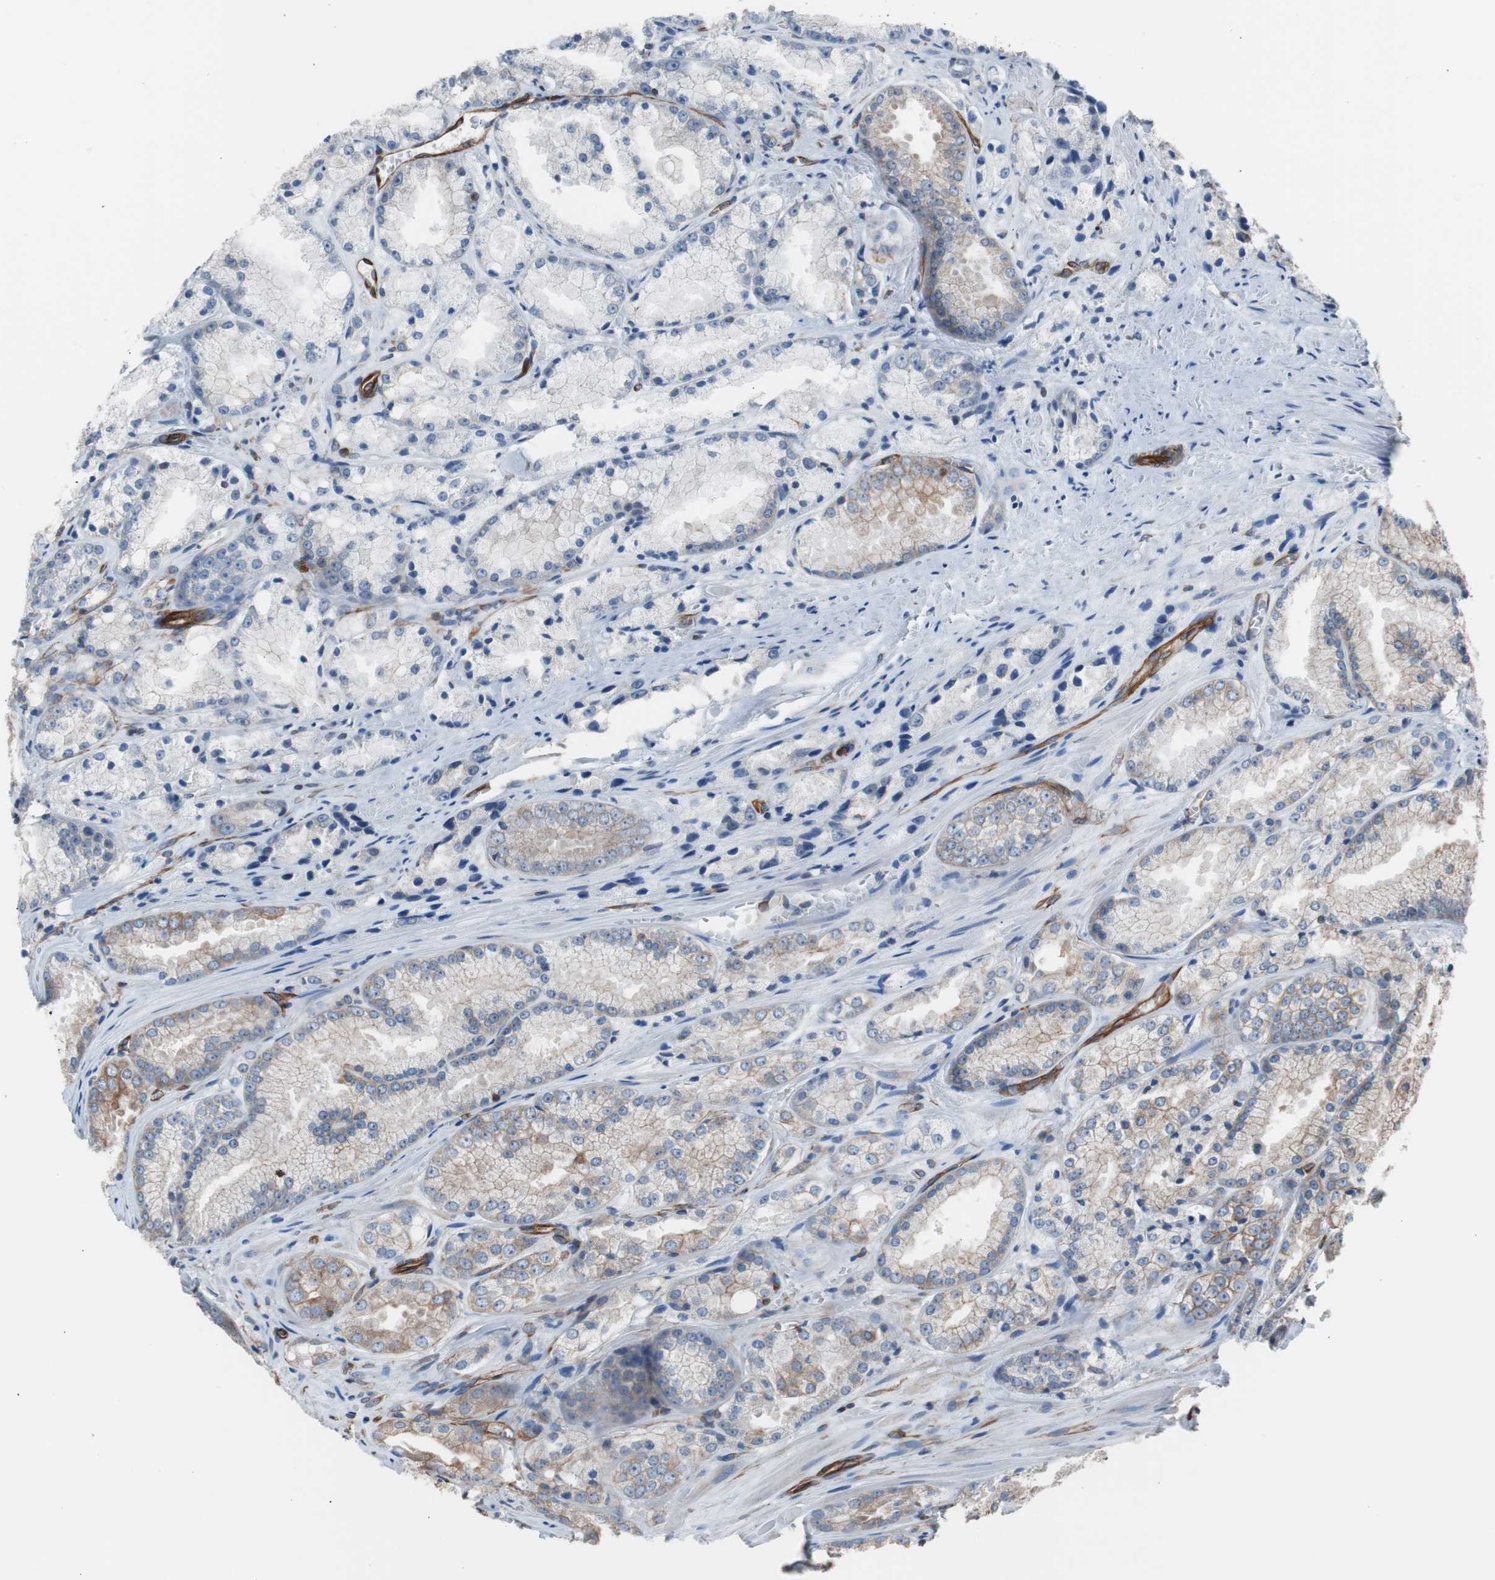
{"staining": {"intensity": "weak", "quantity": "<25%", "location": "cytoplasmic/membranous"}, "tissue": "prostate cancer", "cell_type": "Tumor cells", "image_type": "cancer", "snomed": [{"axis": "morphology", "description": "Adenocarcinoma, Low grade"}, {"axis": "topography", "description": "Prostate"}], "caption": "IHC histopathology image of human prostate low-grade adenocarcinoma stained for a protein (brown), which reveals no staining in tumor cells.", "gene": "KIF3B", "patient": {"sex": "male", "age": 64}}